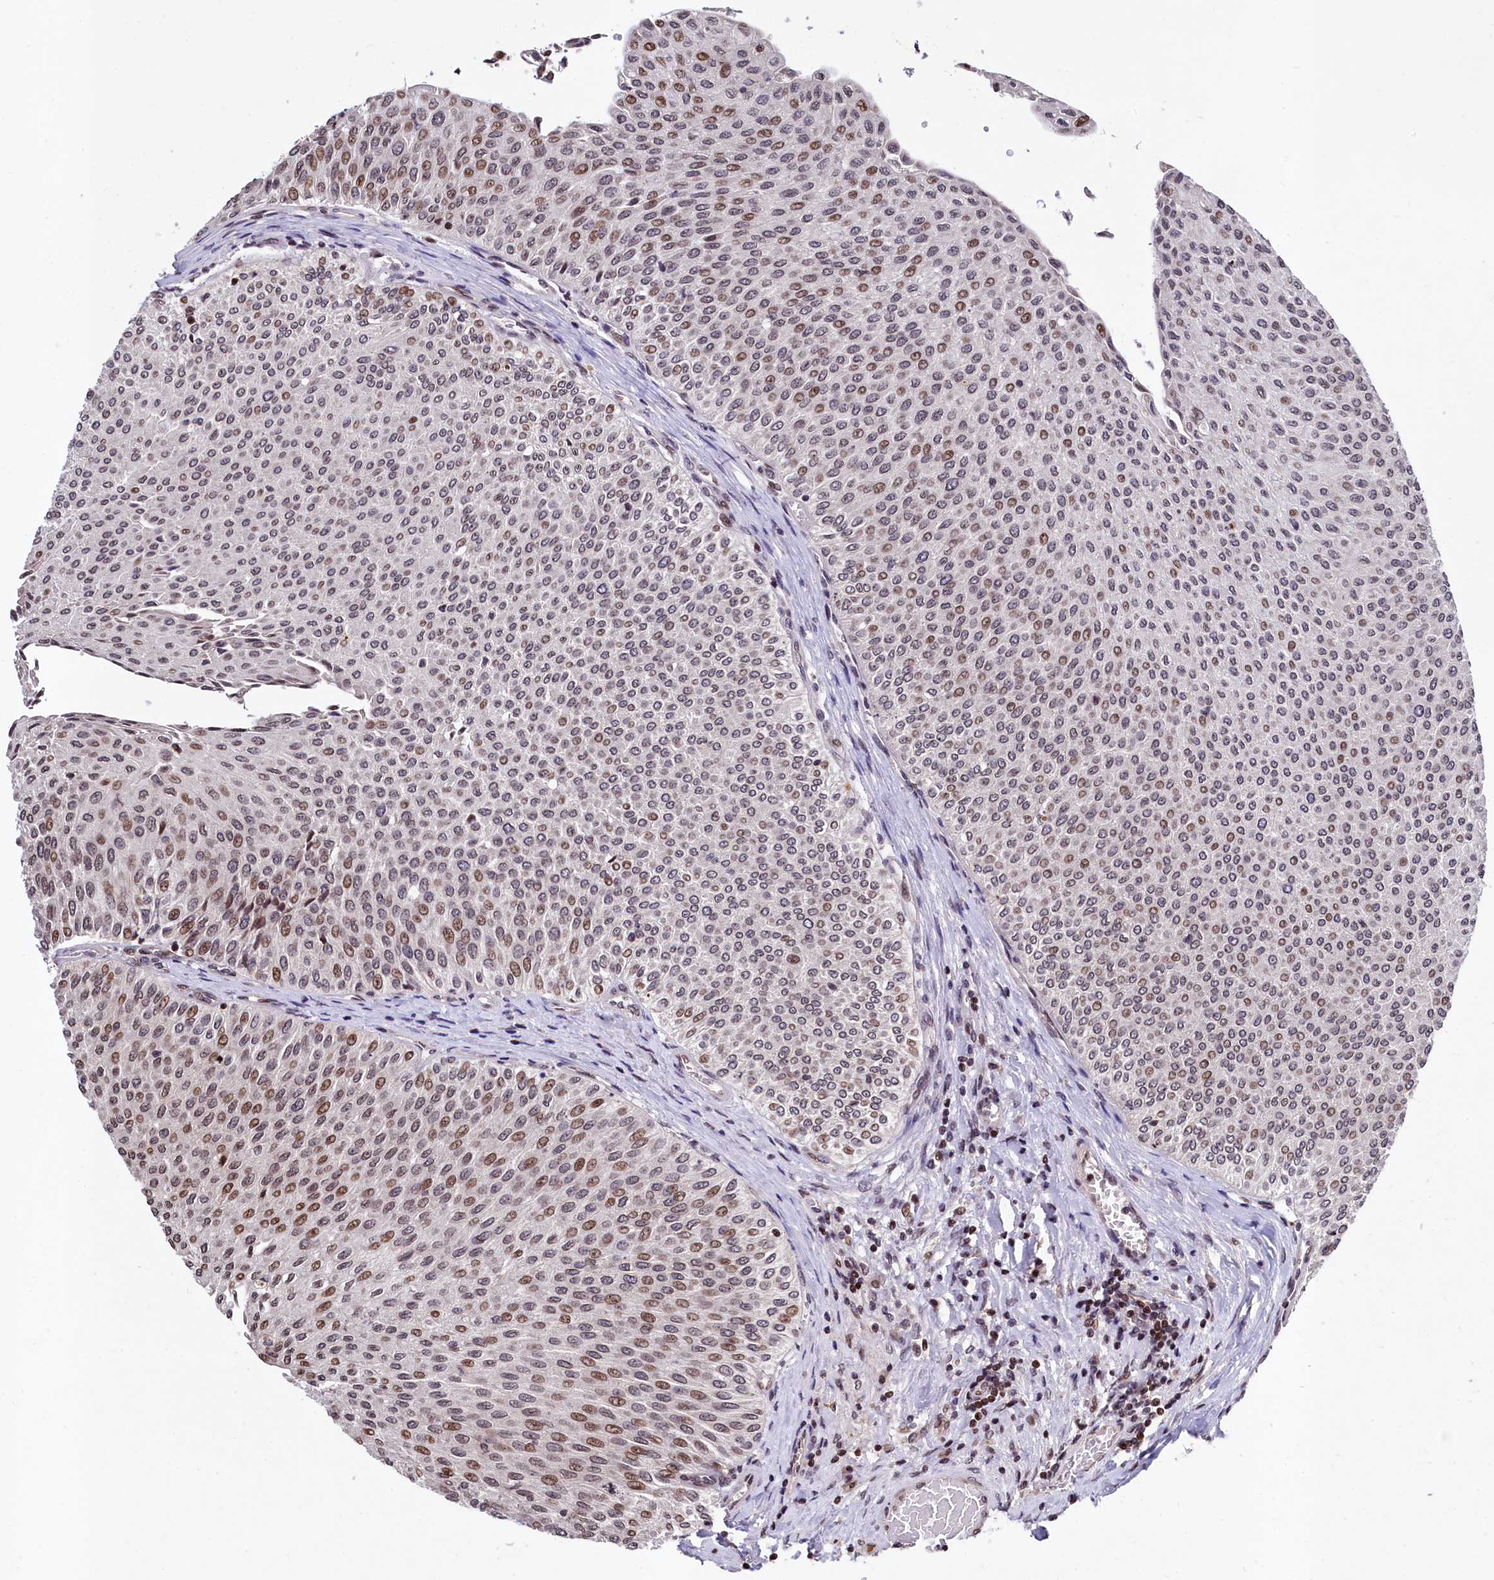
{"staining": {"intensity": "moderate", "quantity": "25%-75%", "location": "nuclear"}, "tissue": "urothelial cancer", "cell_type": "Tumor cells", "image_type": "cancer", "snomed": [{"axis": "morphology", "description": "Urothelial carcinoma, Low grade"}, {"axis": "topography", "description": "Urinary bladder"}], "caption": "Moderate nuclear protein staining is seen in about 25%-75% of tumor cells in urothelial cancer. The protein of interest is stained brown, and the nuclei are stained in blue (DAB (3,3'-diaminobenzidine) IHC with brightfield microscopy, high magnification).", "gene": "FAM217B", "patient": {"sex": "male", "age": 78}}